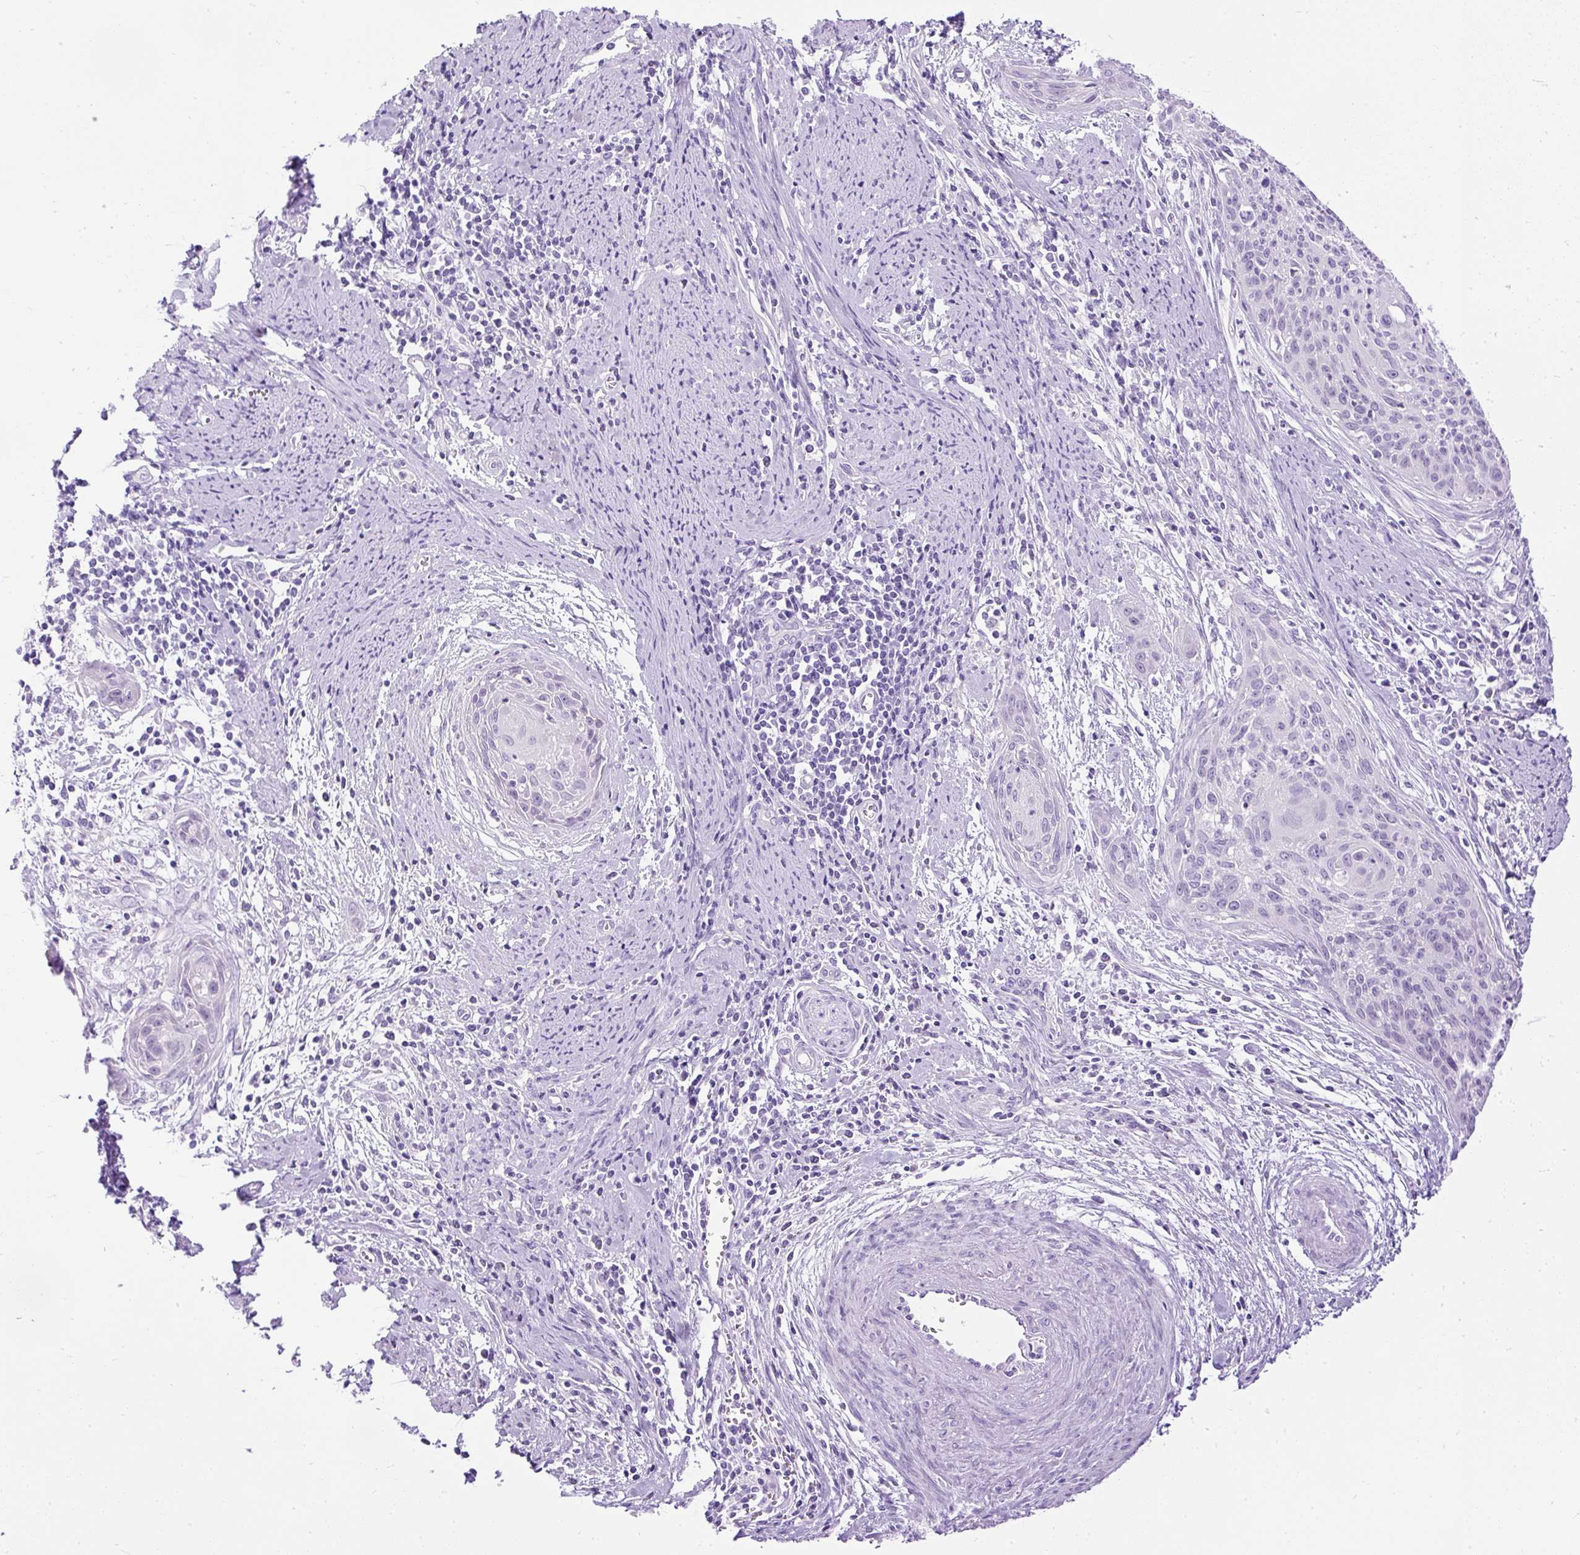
{"staining": {"intensity": "negative", "quantity": "none", "location": "none"}, "tissue": "cervical cancer", "cell_type": "Tumor cells", "image_type": "cancer", "snomed": [{"axis": "morphology", "description": "Squamous cell carcinoma, NOS"}, {"axis": "topography", "description": "Cervix"}], "caption": "This micrograph is of cervical squamous cell carcinoma stained with IHC to label a protein in brown with the nuclei are counter-stained blue. There is no positivity in tumor cells. Brightfield microscopy of immunohistochemistry stained with DAB (brown) and hematoxylin (blue), captured at high magnification.", "gene": "HEY1", "patient": {"sex": "female", "age": 55}}